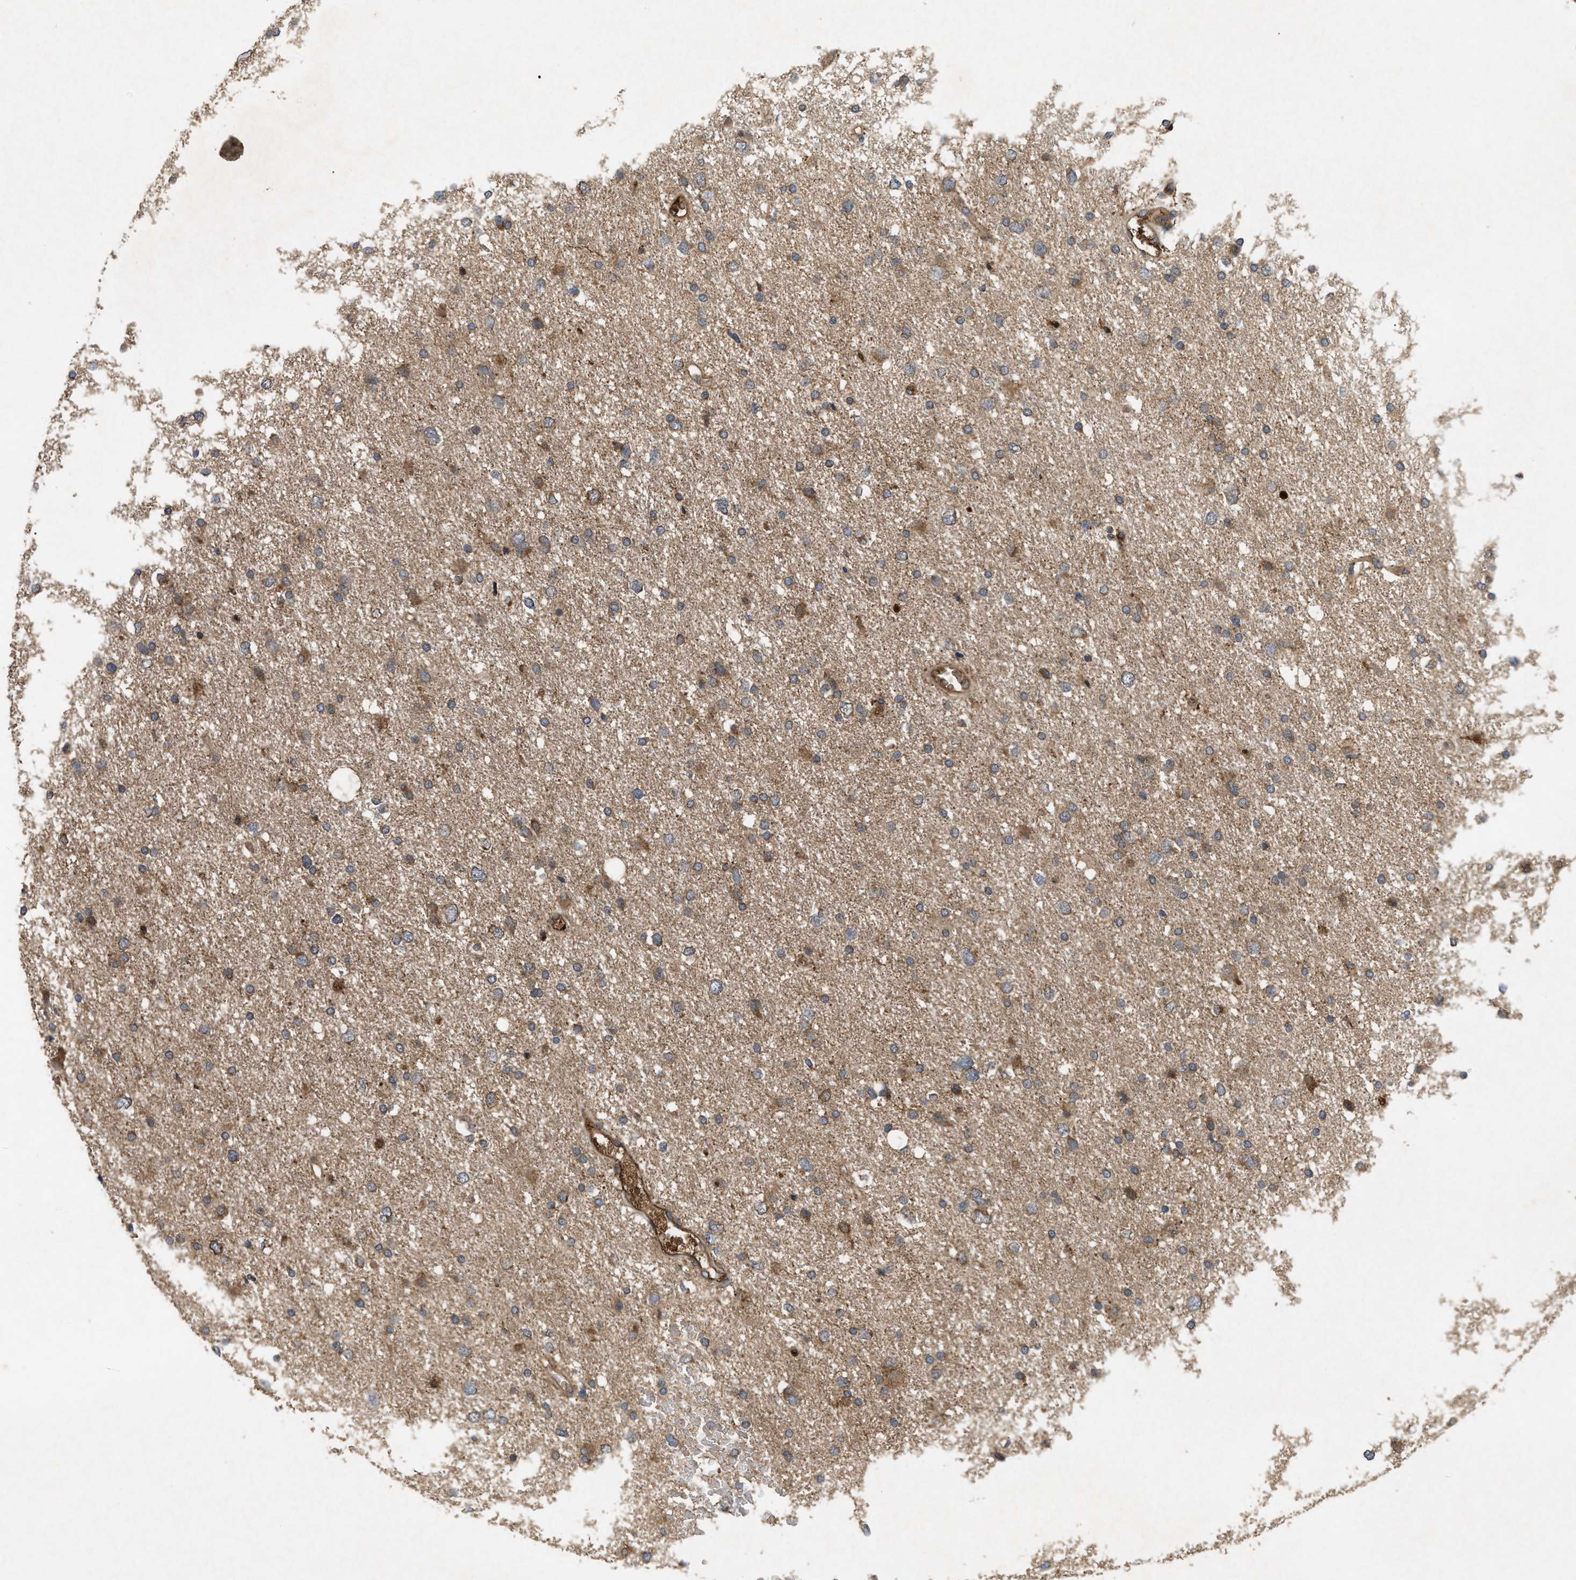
{"staining": {"intensity": "moderate", "quantity": ">75%", "location": "cytoplasmic/membranous"}, "tissue": "glioma", "cell_type": "Tumor cells", "image_type": "cancer", "snomed": [{"axis": "morphology", "description": "Glioma, malignant, Low grade"}, {"axis": "topography", "description": "Brain"}], "caption": "There is medium levels of moderate cytoplasmic/membranous expression in tumor cells of glioma, as demonstrated by immunohistochemical staining (brown color).", "gene": "RAB2A", "patient": {"sex": "female", "age": 37}}